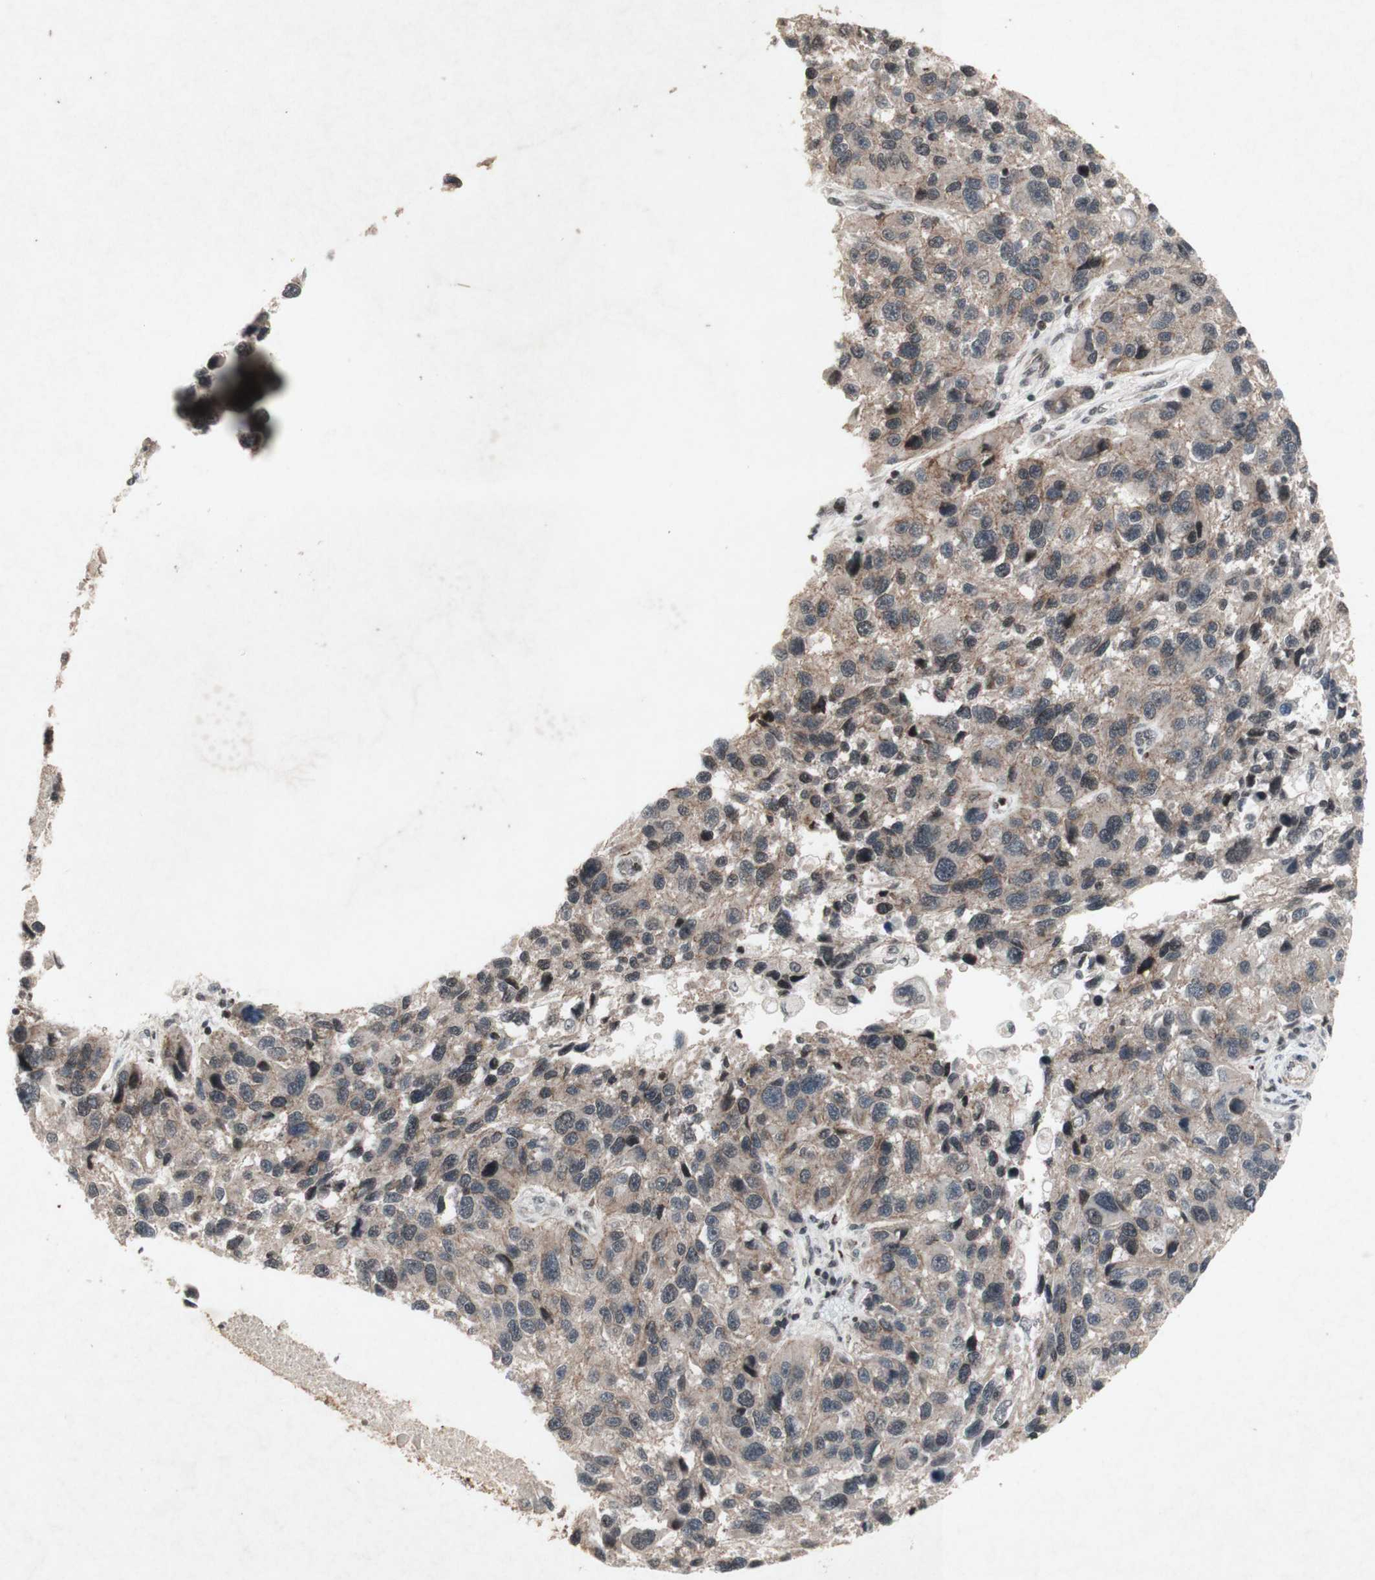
{"staining": {"intensity": "weak", "quantity": ">75%", "location": "cytoplasmic/membranous"}, "tissue": "melanoma", "cell_type": "Tumor cells", "image_type": "cancer", "snomed": [{"axis": "morphology", "description": "Malignant melanoma, NOS"}, {"axis": "topography", "description": "Skin"}], "caption": "Approximately >75% of tumor cells in human malignant melanoma exhibit weak cytoplasmic/membranous protein expression as visualized by brown immunohistochemical staining.", "gene": "PLXNA1", "patient": {"sex": "male", "age": 53}}